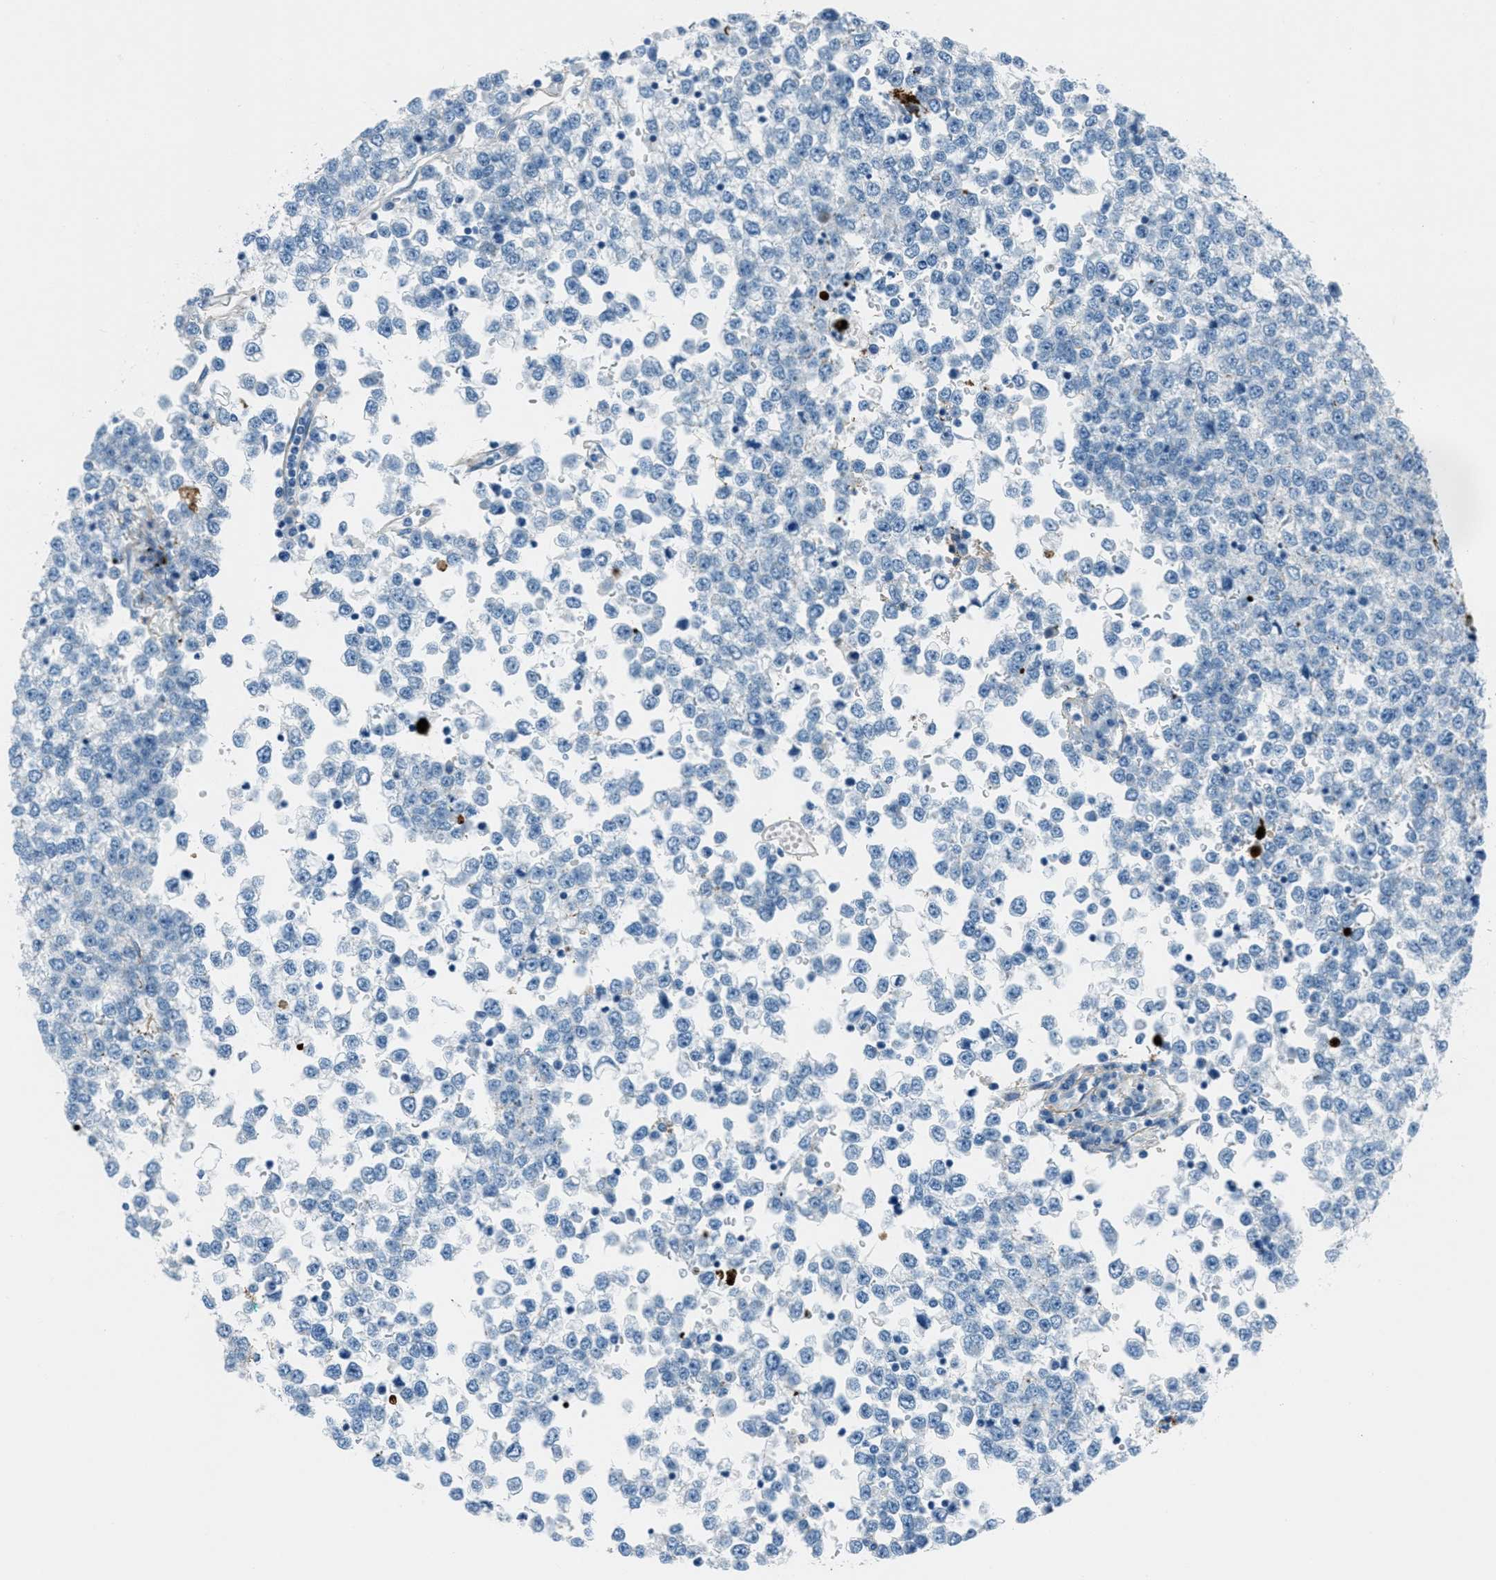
{"staining": {"intensity": "negative", "quantity": "none", "location": "none"}, "tissue": "testis cancer", "cell_type": "Tumor cells", "image_type": "cancer", "snomed": [{"axis": "morphology", "description": "Seminoma, NOS"}, {"axis": "topography", "description": "Testis"}], "caption": "The photomicrograph demonstrates no significant staining in tumor cells of testis cancer.", "gene": "FBN1", "patient": {"sex": "male", "age": 65}}